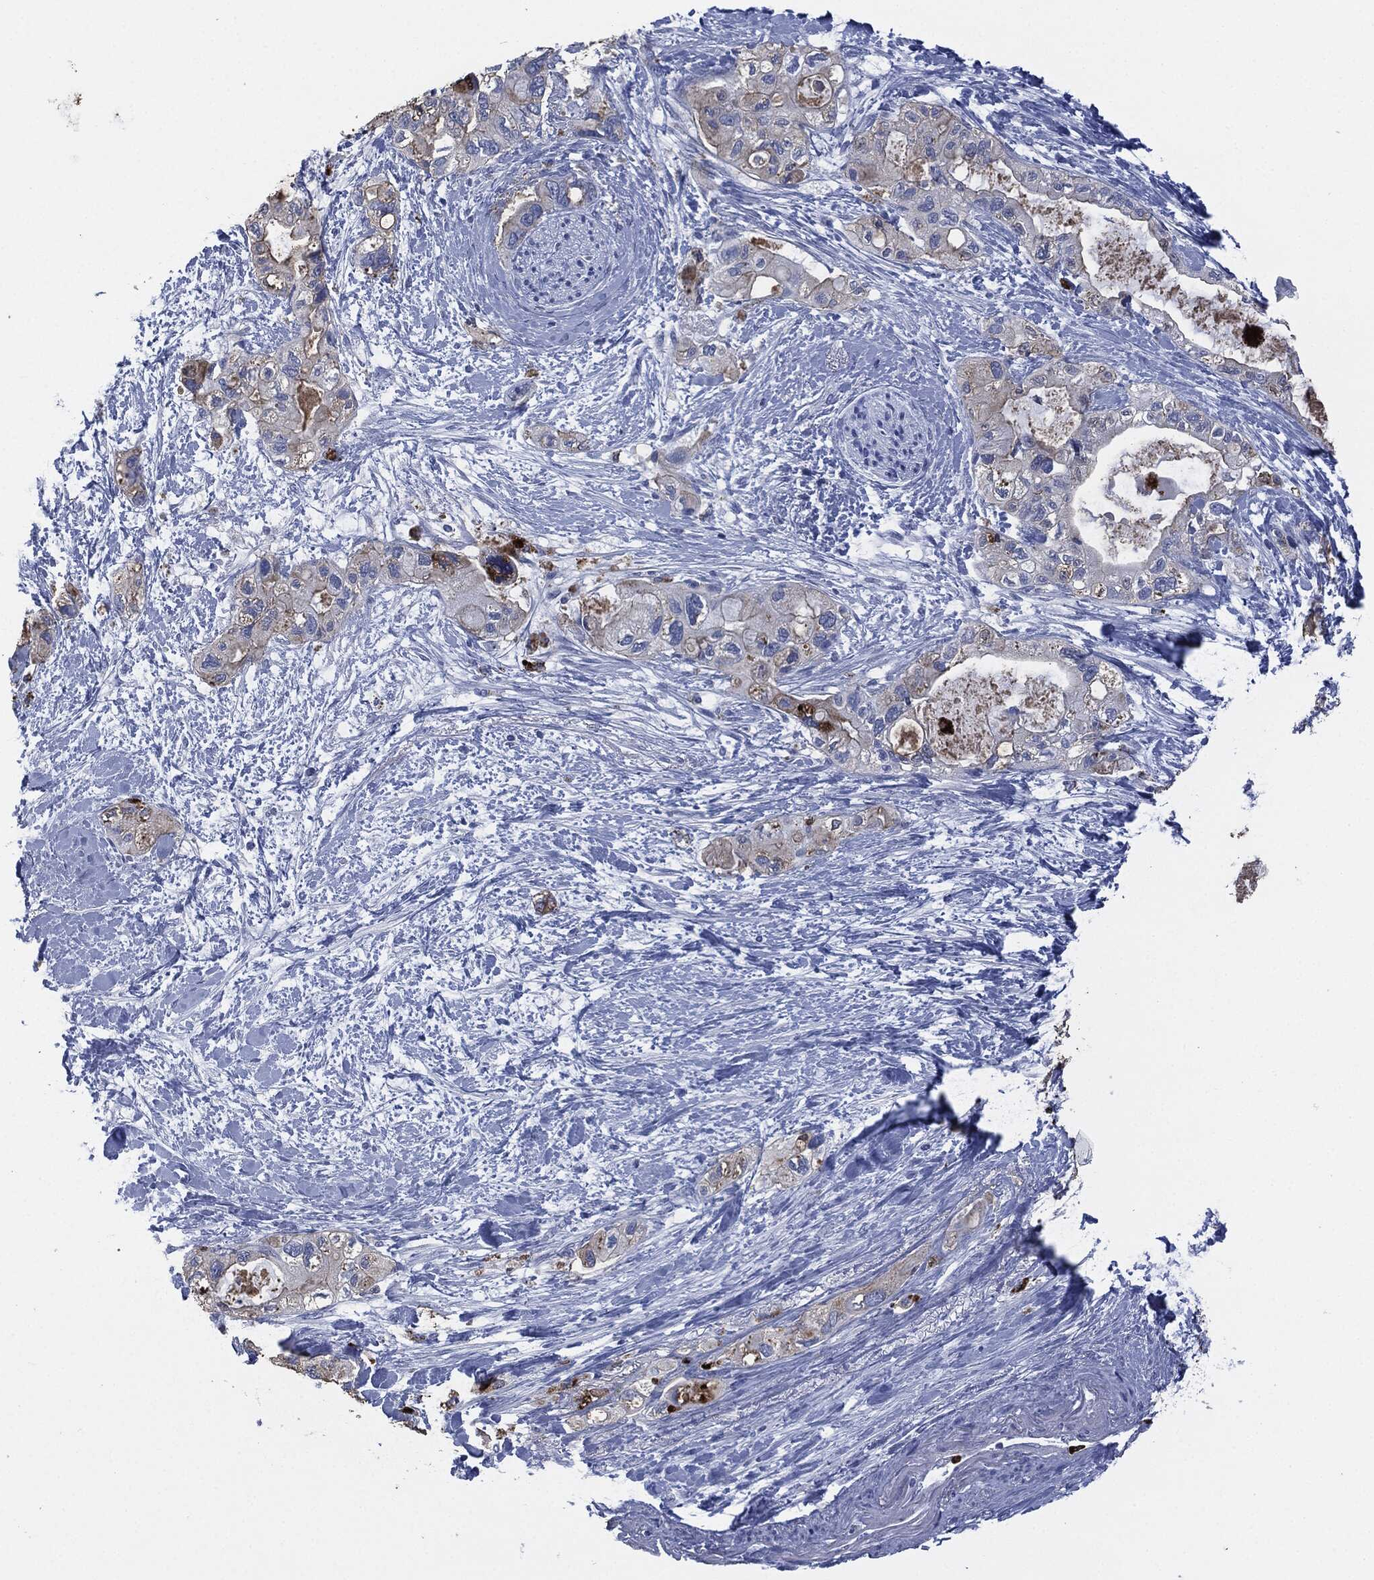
{"staining": {"intensity": "weak", "quantity": "<25%", "location": "cytoplasmic/membranous"}, "tissue": "pancreatic cancer", "cell_type": "Tumor cells", "image_type": "cancer", "snomed": [{"axis": "morphology", "description": "Adenocarcinoma, NOS"}, {"axis": "topography", "description": "Pancreas"}], "caption": "DAB (3,3'-diaminobenzidine) immunohistochemical staining of human pancreatic cancer reveals no significant staining in tumor cells.", "gene": "CEACAM8", "patient": {"sex": "female", "age": 56}}